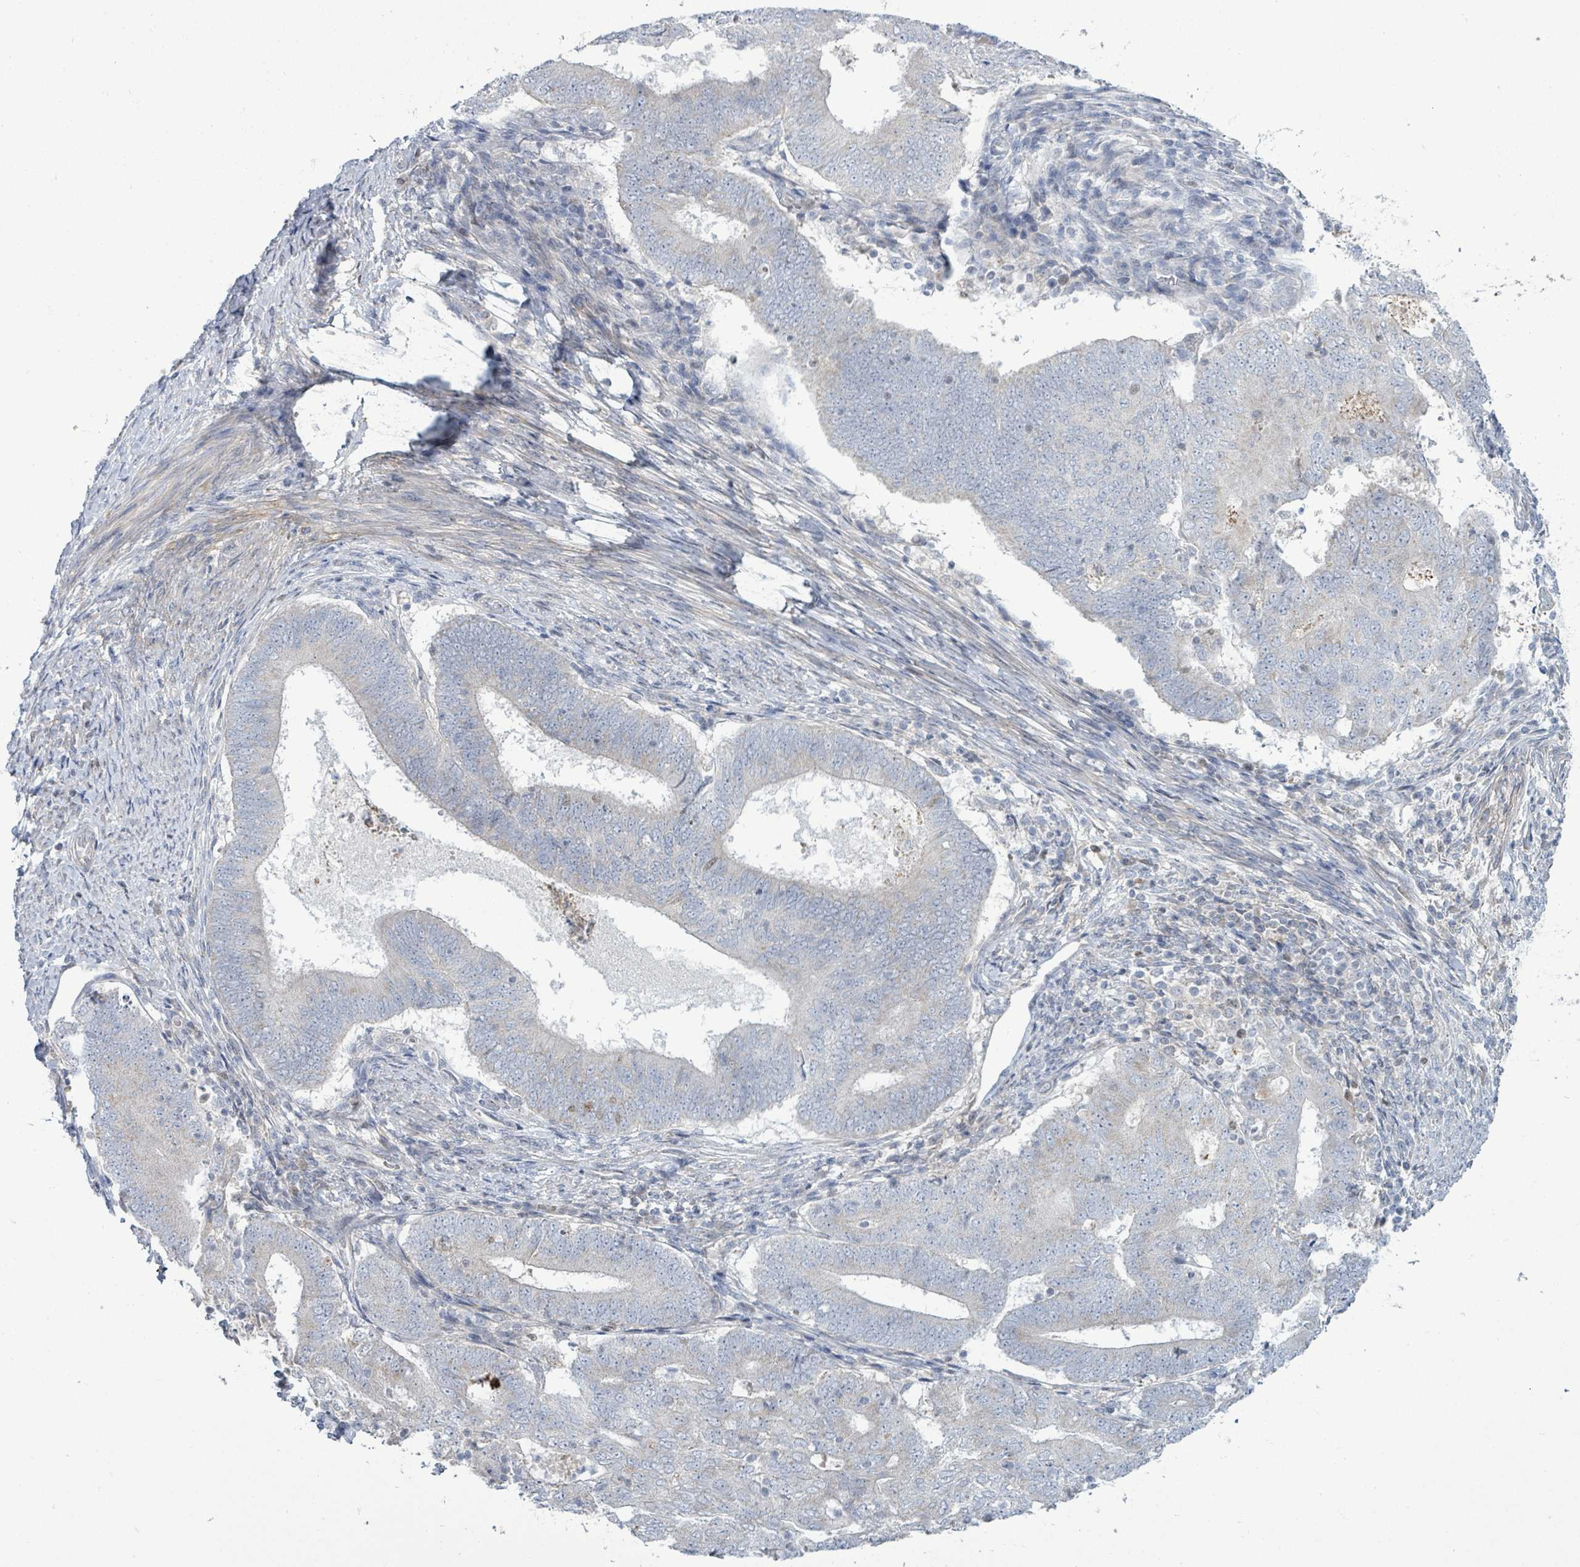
{"staining": {"intensity": "negative", "quantity": "none", "location": "none"}, "tissue": "endometrial cancer", "cell_type": "Tumor cells", "image_type": "cancer", "snomed": [{"axis": "morphology", "description": "Adenocarcinoma, NOS"}, {"axis": "topography", "description": "Endometrium"}], "caption": "Endometrial cancer (adenocarcinoma) stained for a protein using immunohistochemistry (IHC) displays no staining tumor cells.", "gene": "ZFPM1", "patient": {"sex": "female", "age": 70}}